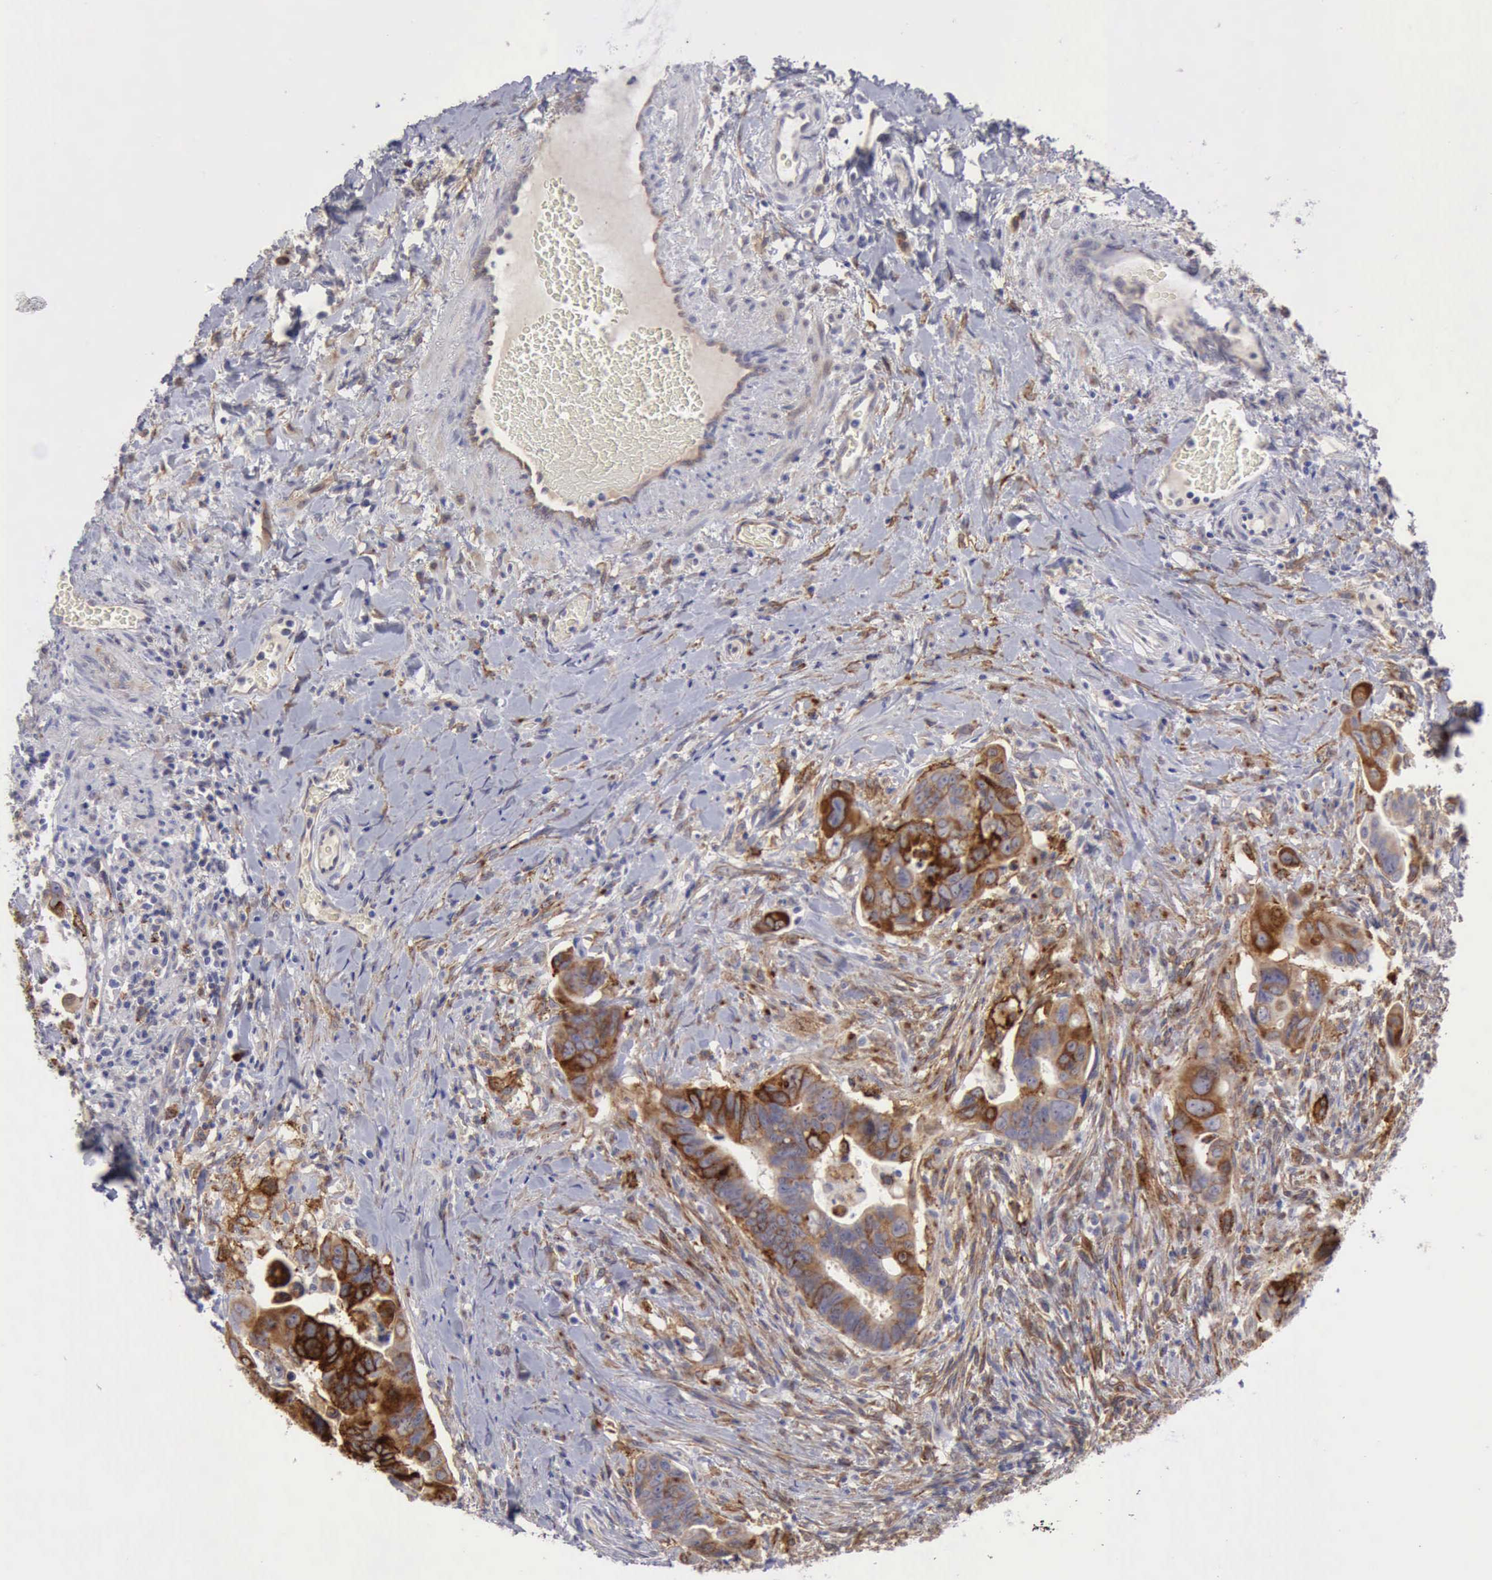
{"staining": {"intensity": "strong", "quantity": "25%-75%", "location": "cytoplasmic/membranous"}, "tissue": "colorectal cancer", "cell_type": "Tumor cells", "image_type": "cancer", "snomed": [{"axis": "morphology", "description": "Adenocarcinoma, NOS"}, {"axis": "topography", "description": "Rectum"}], "caption": "Strong cytoplasmic/membranous staining for a protein is identified in about 25%-75% of tumor cells of colorectal cancer using immunohistochemistry.", "gene": "TFRC", "patient": {"sex": "male", "age": 53}}